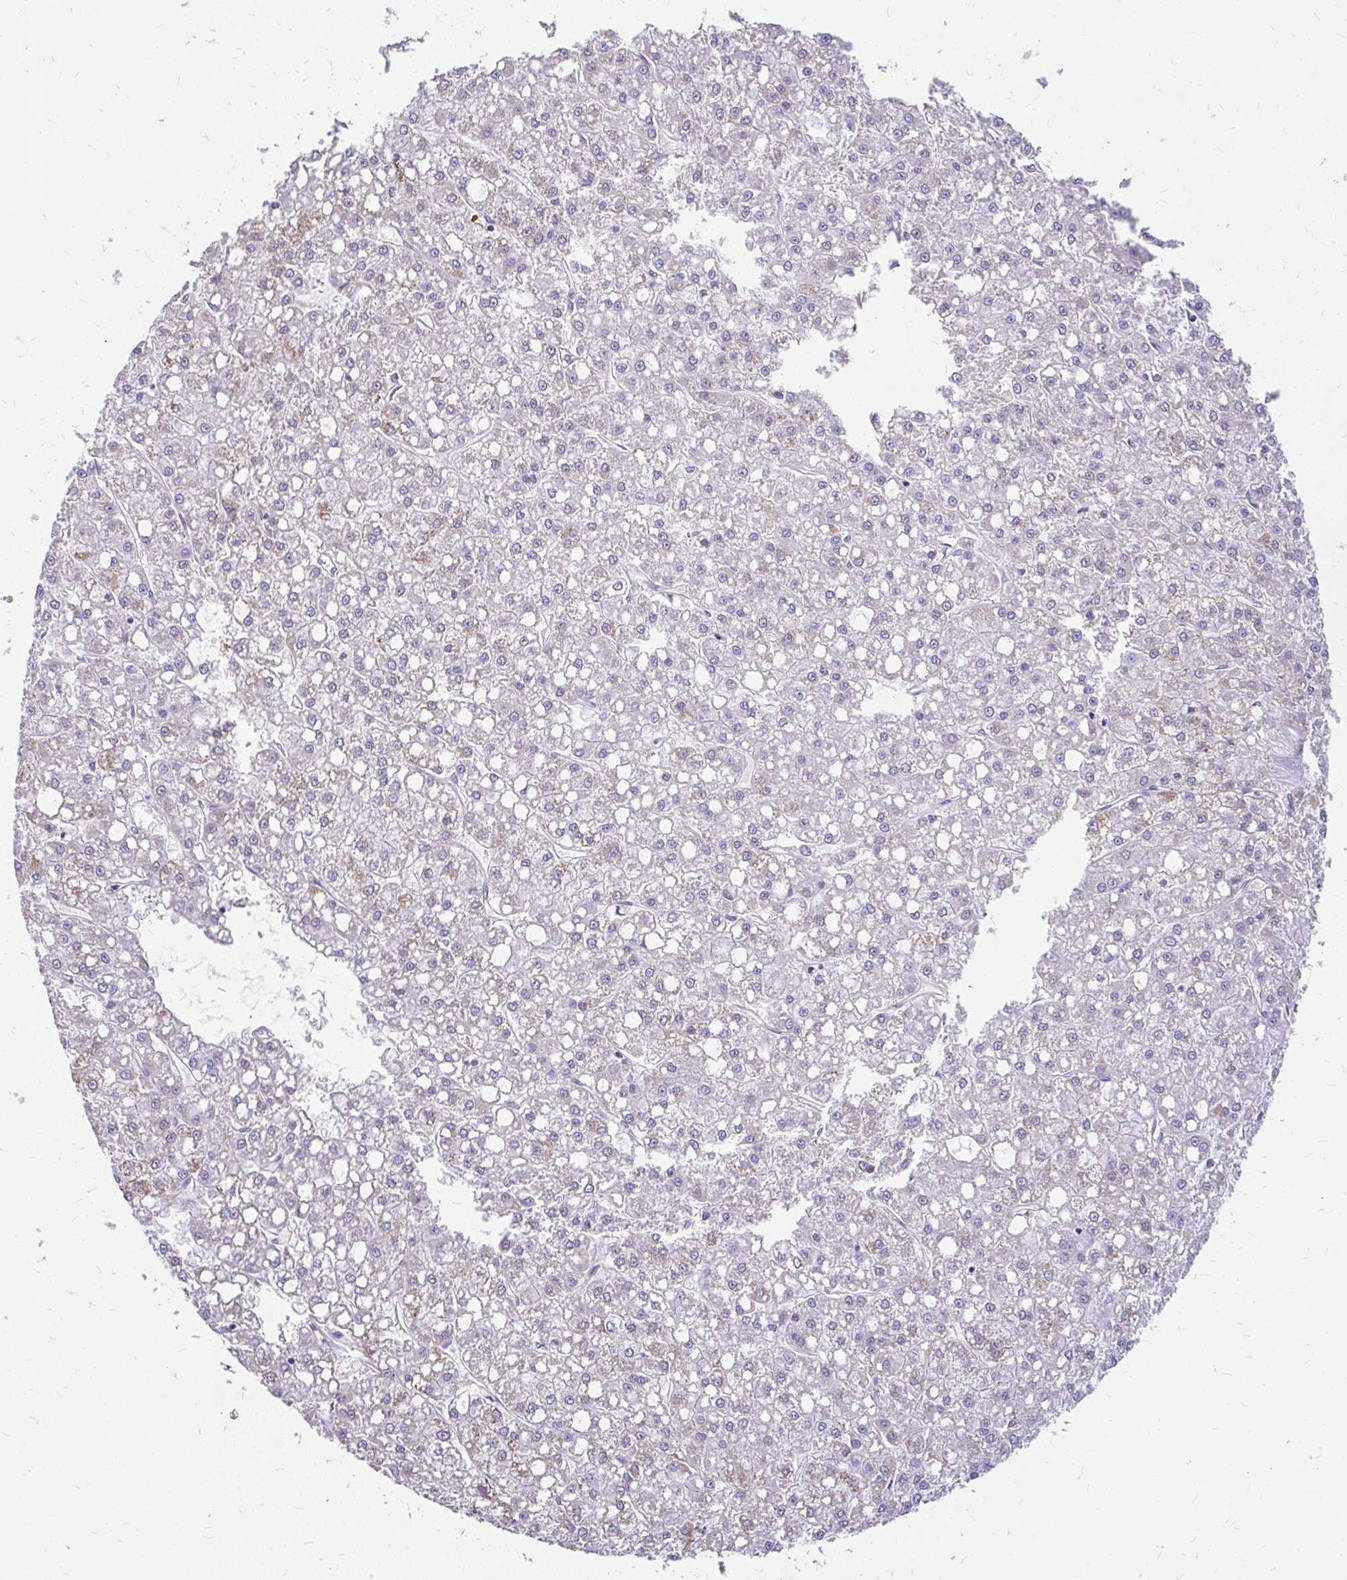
{"staining": {"intensity": "weak", "quantity": "<25%", "location": "cytoplasmic/membranous"}, "tissue": "liver cancer", "cell_type": "Tumor cells", "image_type": "cancer", "snomed": [{"axis": "morphology", "description": "Carcinoma, Hepatocellular, NOS"}, {"axis": "topography", "description": "Liver"}], "caption": "Liver cancer stained for a protein using immunohistochemistry shows no positivity tumor cells.", "gene": "FAM83C", "patient": {"sex": "male", "age": 67}}